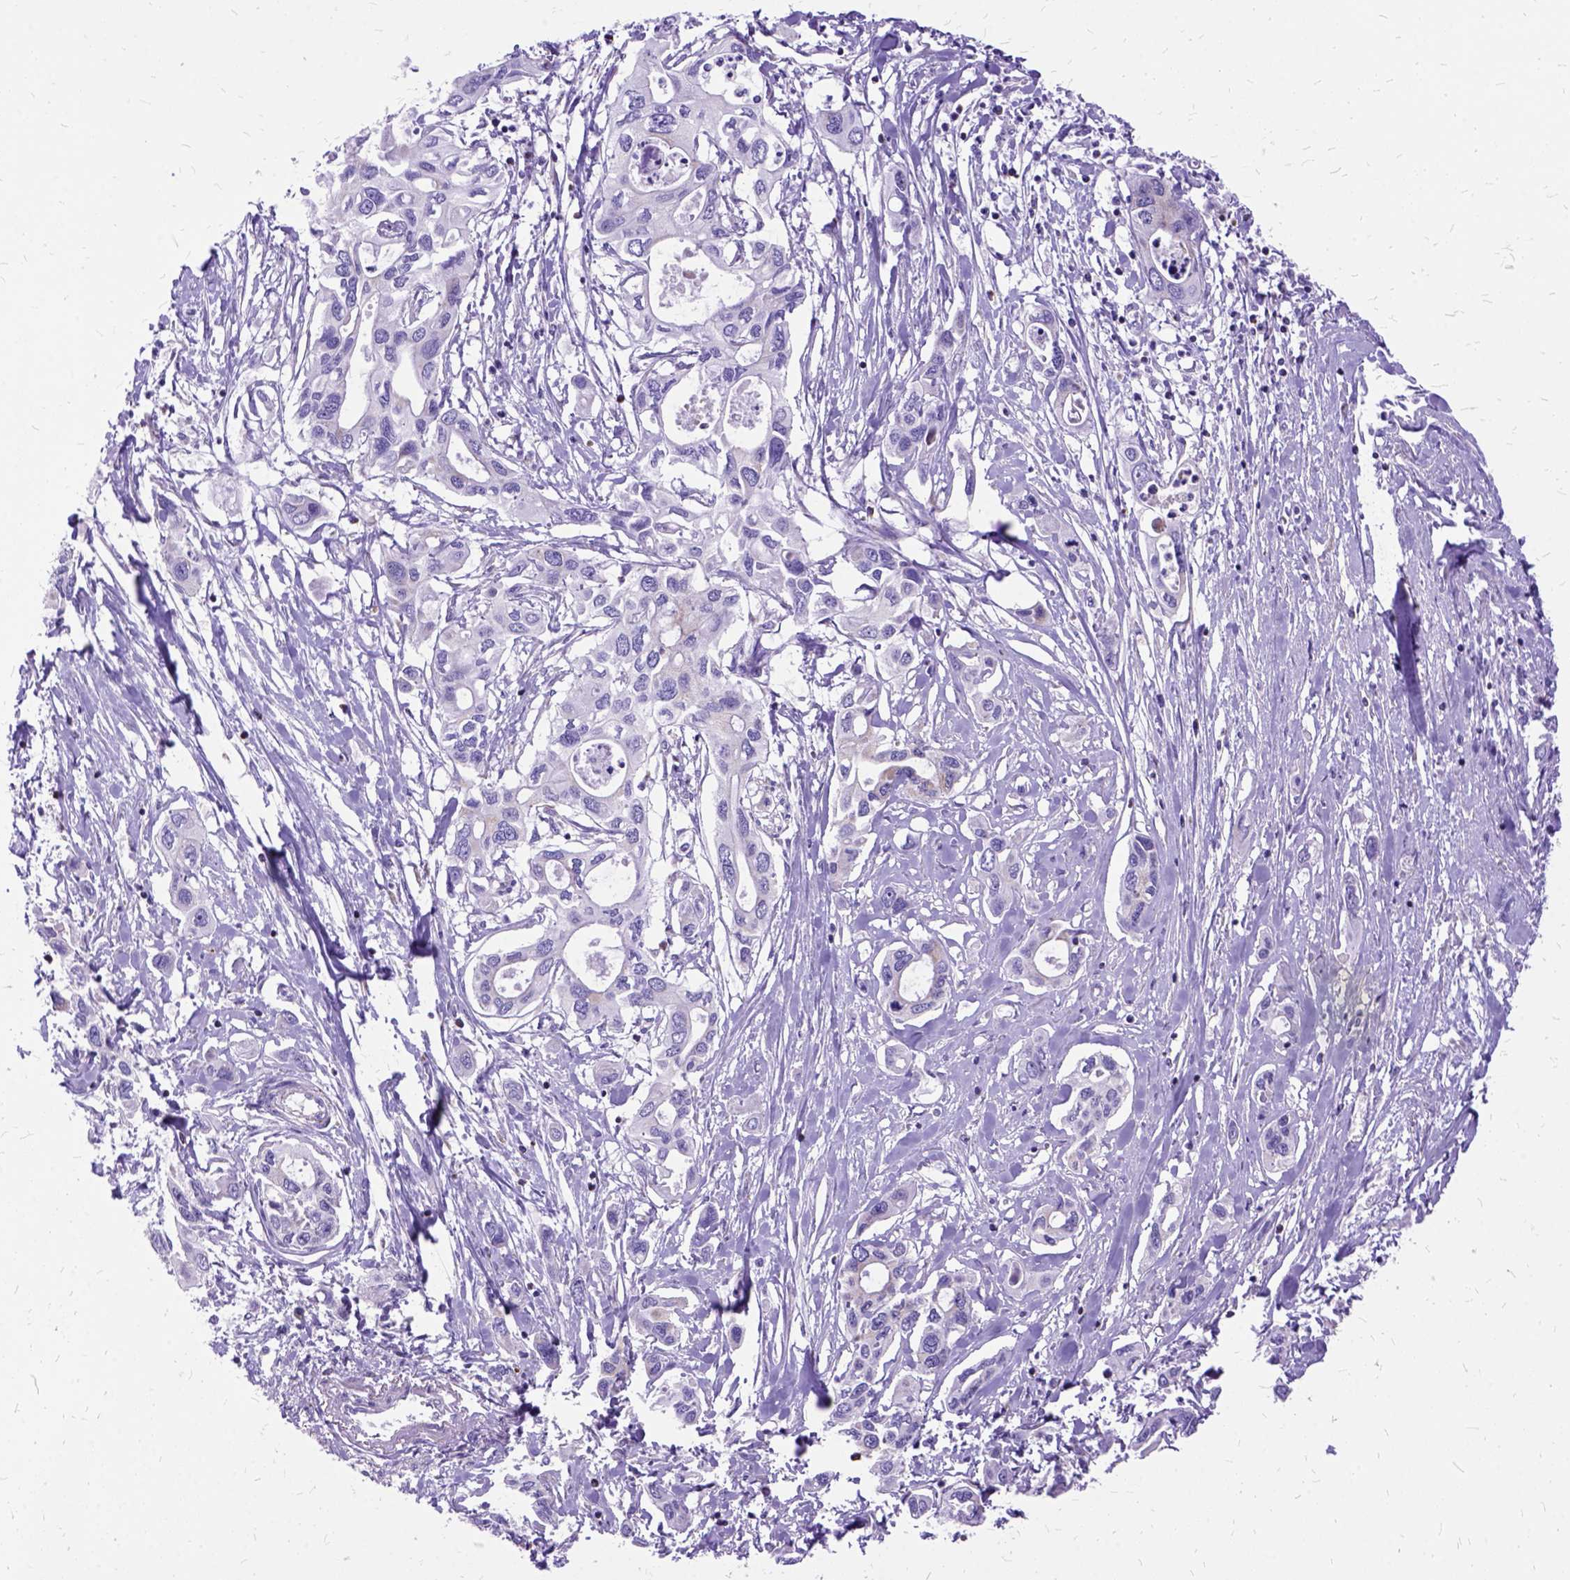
{"staining": {"intensity": "negative", "quantity": "none", "location": "none"}, "tissue": "pancreatic cancer", "cell_type": "Tumor cells", "image_type": "cancer", "snomed": [{"axis": "morphology", "description": "Adenocarcinoma, NOS"}, {"axis": "topography", "description": "Pancreas"}], "caption": "Micrograph shows no protein positivity in tumor cells of pancreatic cancer (adenocarcinoma) tissue.", "gene": "OXCT1", "patient": {"sex": "male", "age": 60}}